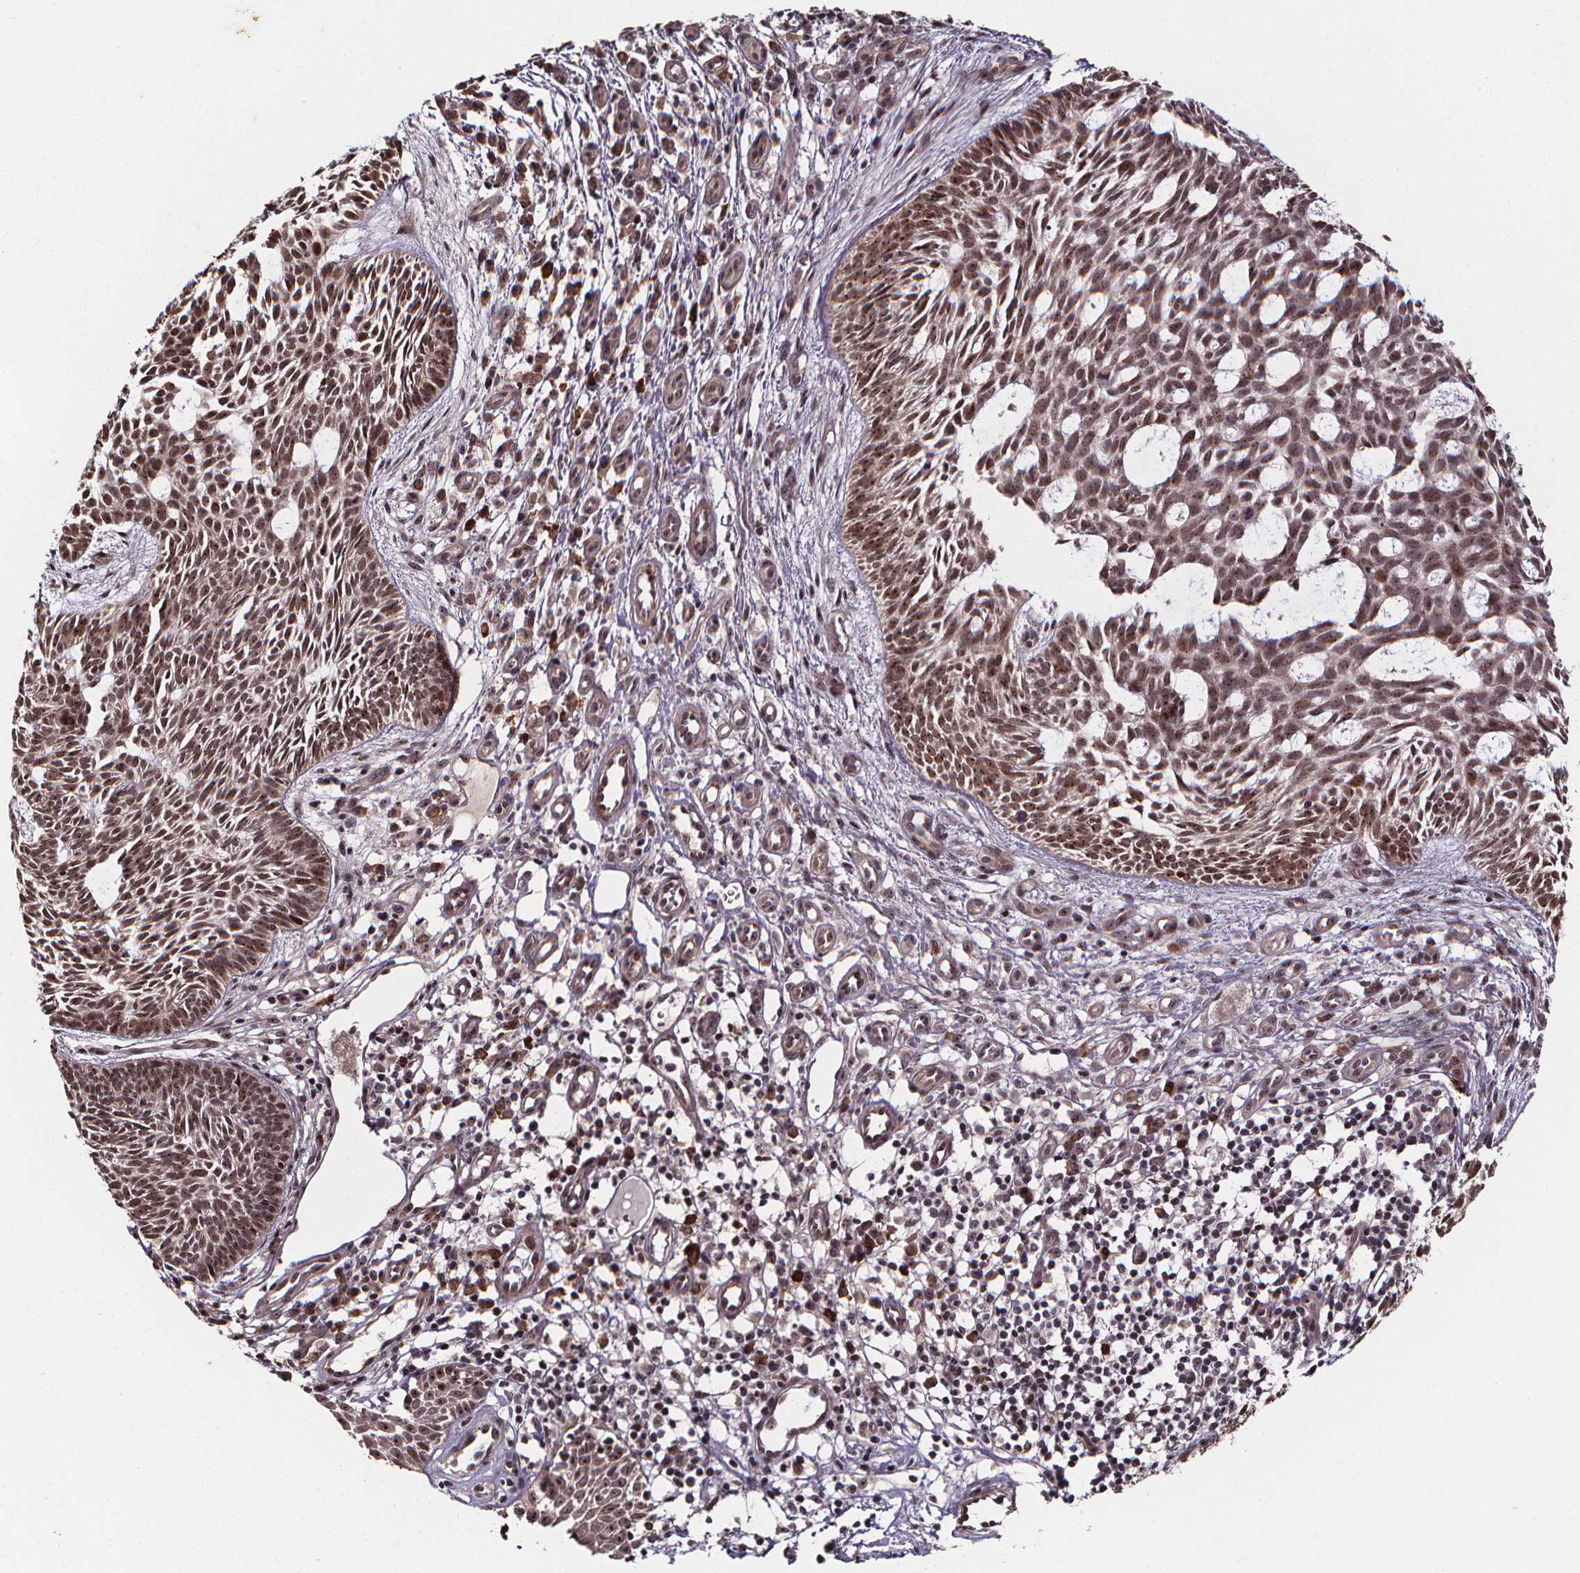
{"staining": {"intensity": "weak", "quantity": ">75%", "location": "nuclear"}, "tissue": "skin cancer", "cell_type": "Tumor cells", "image_type": "cancer", "snomed": [{"axis": "morphology", "description": "Basal cell carcinoma"}, {"axis": "topography", "description": "Skin"}], "caption": "Protein staining by immunohistochemistry shows weak nuclear positivity in approximately >75% of tumor cells in basal cell carcinoma (skin). The staining is performed using DAB (3,3'-diaminobenzidine) brown chromogen to label protein expression. The nuclei are counter-stained blue using hematoxylin.", "gene": "DDIT3", "patient": {"sex": "male", "age": 59}}